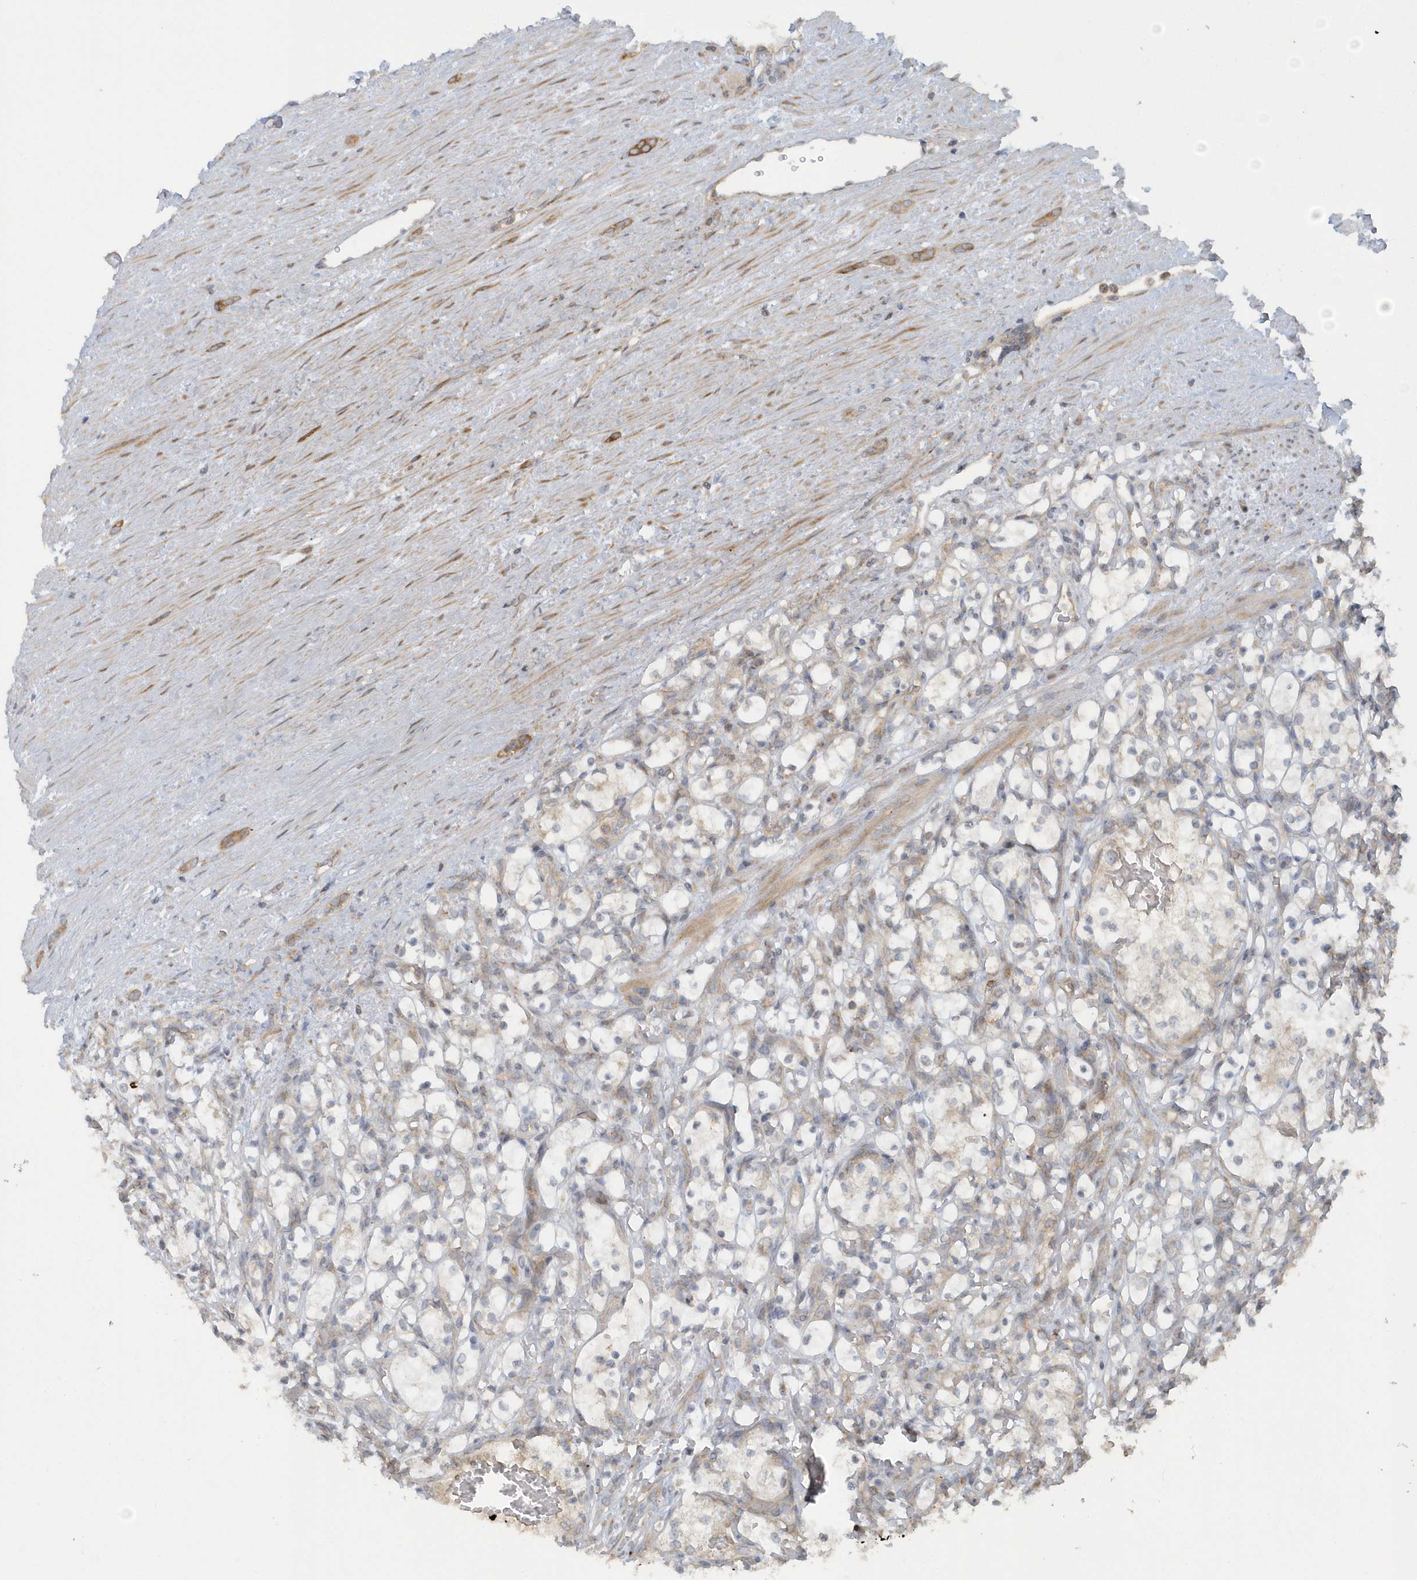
{"staining": {"intensity": "negative", "quantity": "none", "location": "none"}, "tissue": "renal cancer", "cell_type": "Tumor cells", "image_type": "cancer", "snomed": [{"axis": "morphology", "description": "Adenocarcinoma, NOS"}, {"axis": "topography", "description": "Kidney"}], "caption": "Photomicrograph shows no significant protein staining in tumor cells of adenocarcinoma (renal).", "gene": "CNOT10", "patient": {"sex": "female", "age": 69}}